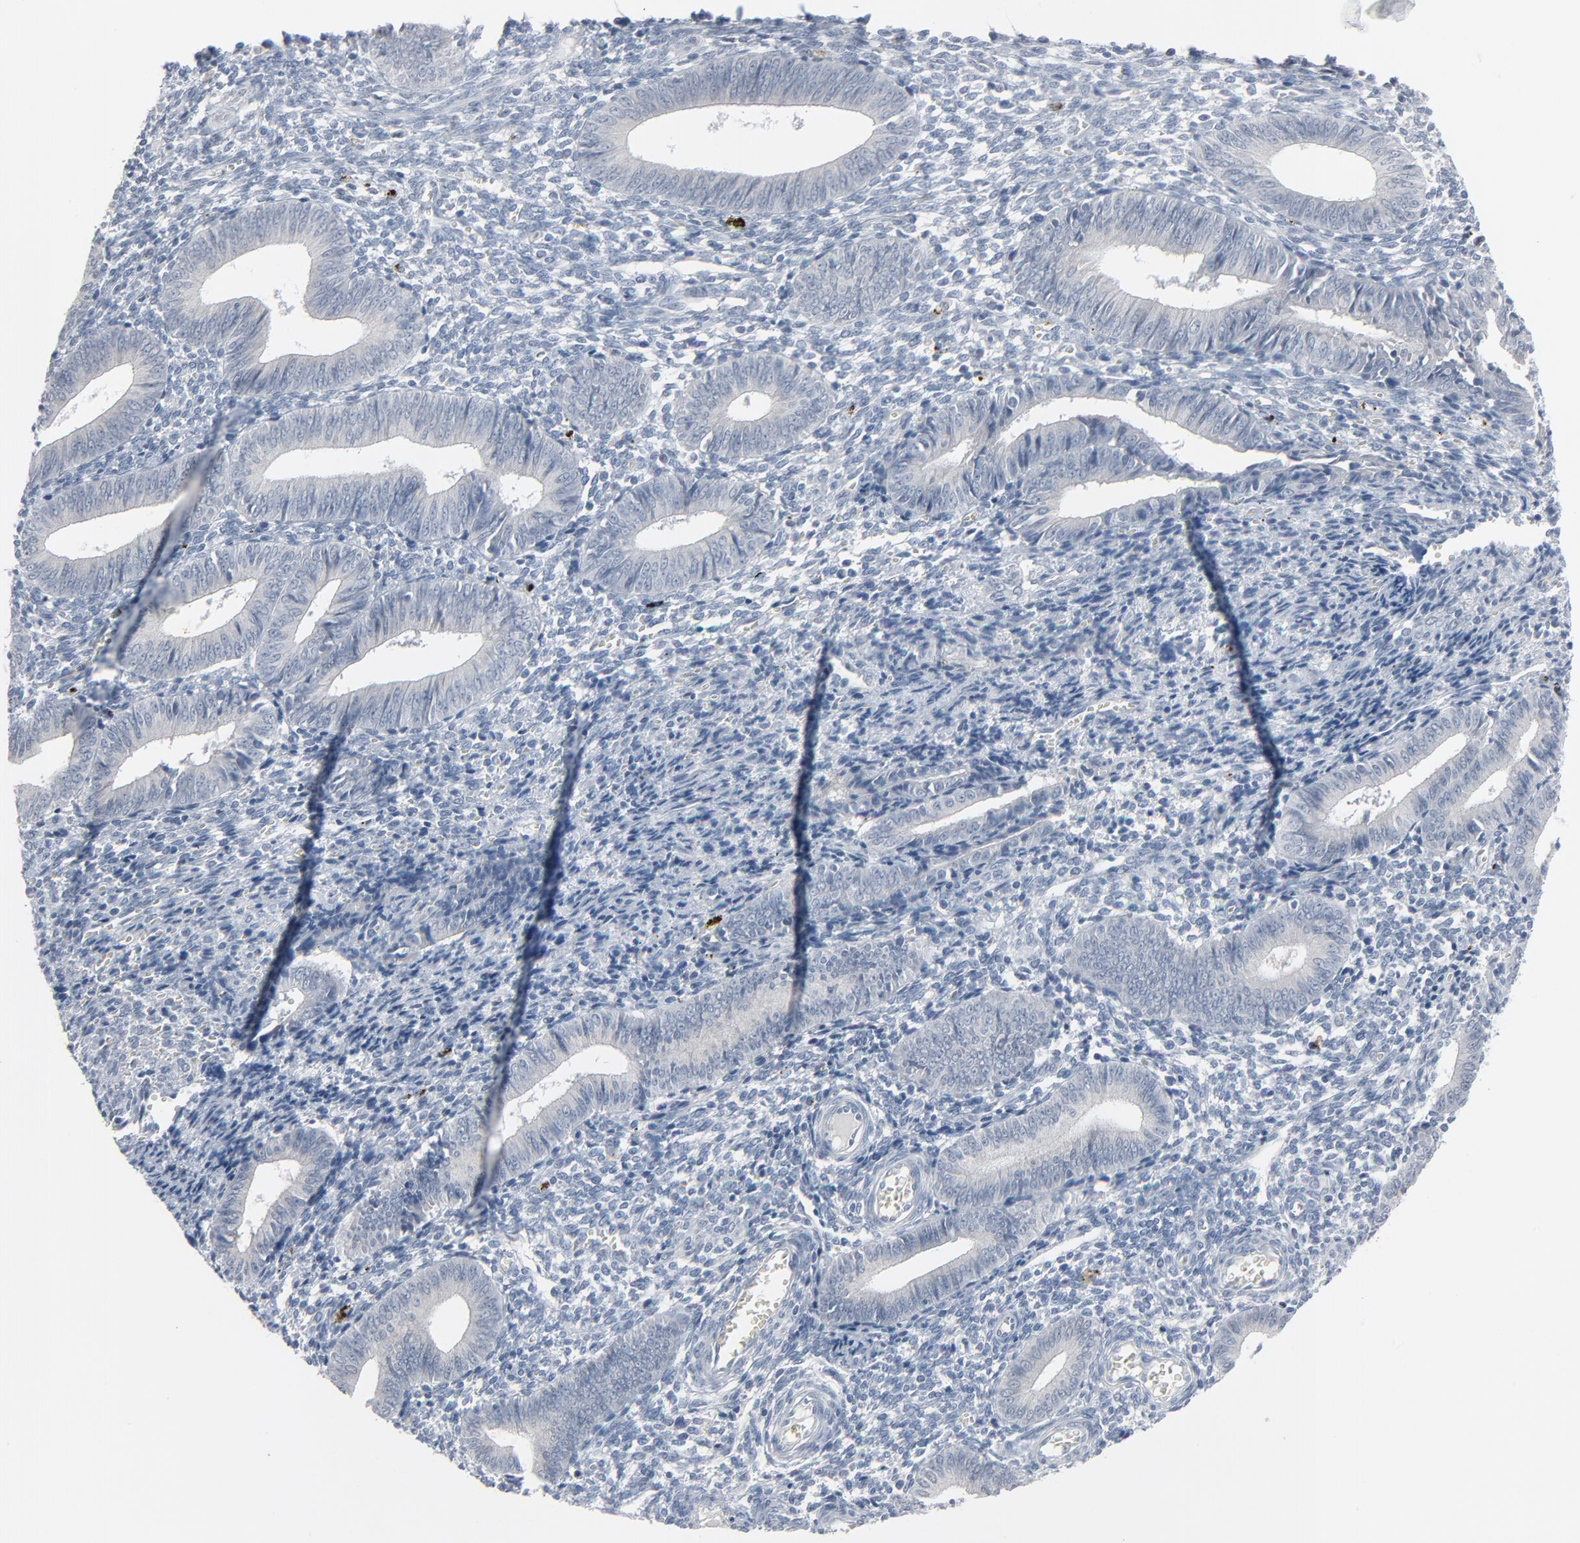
{"staining": {"intensity": "negative", "quantity": "none", "location": "none"}, "tissue": "endometrium", "cell_type": "Cells in endometrial stroma", "image_type": "normal", "snomed": [{"axis": "morphology", "description": "Normal tissue, NOS"}, {"axis": "topography", "description": "Uterus"}, {"axis": "topography", "description": "Endometrium"}], "caption": "Protein analysis of normal endometrium demonstrates no significant positivity in cells in endometrial stroma.", "gene": "SAGE1", "patient": {"sex": "female", "age": 33}}